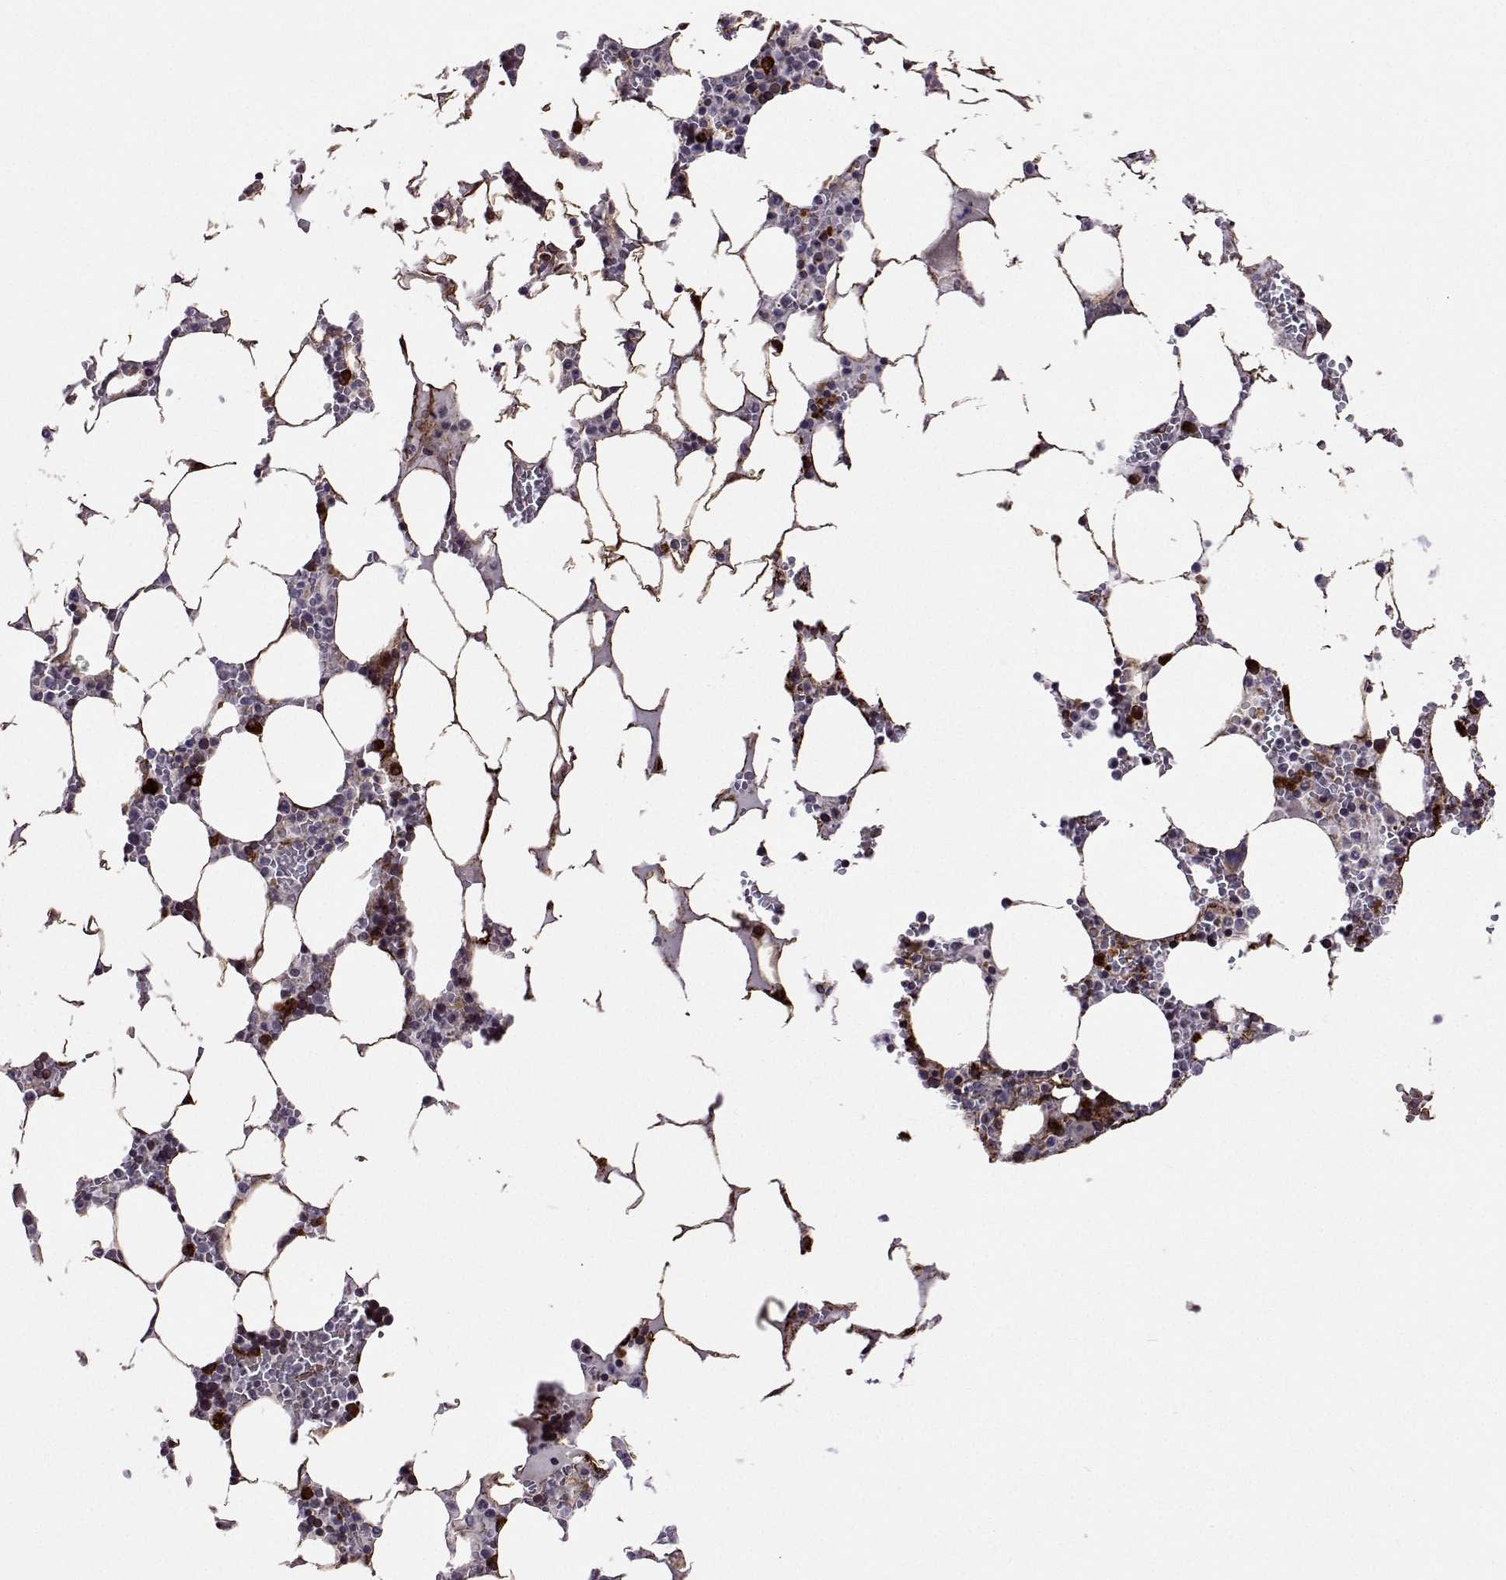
{"staining": {"intensity": "strong", "quantity": "<25%", "location": "cytoplasmic/membranous"}, "tissue": "bone marrow", "cell_type": "Hematopoietic cells", "image_type": "normal", "snomed": [{"axis": "morphology", "description": "Normal tissue, NOS"}, {"axis": "topography", "description": "Bone marrow"}], "caption": "Approximately <25% of hematopoietic cells in normal bone marrow exhibit strong cytoplasmic/membranous protein expression as visualized by brown immunohistochemical staining.", "gene": "PGRMC2", "patient": {"sex": "male", "age": 64}}